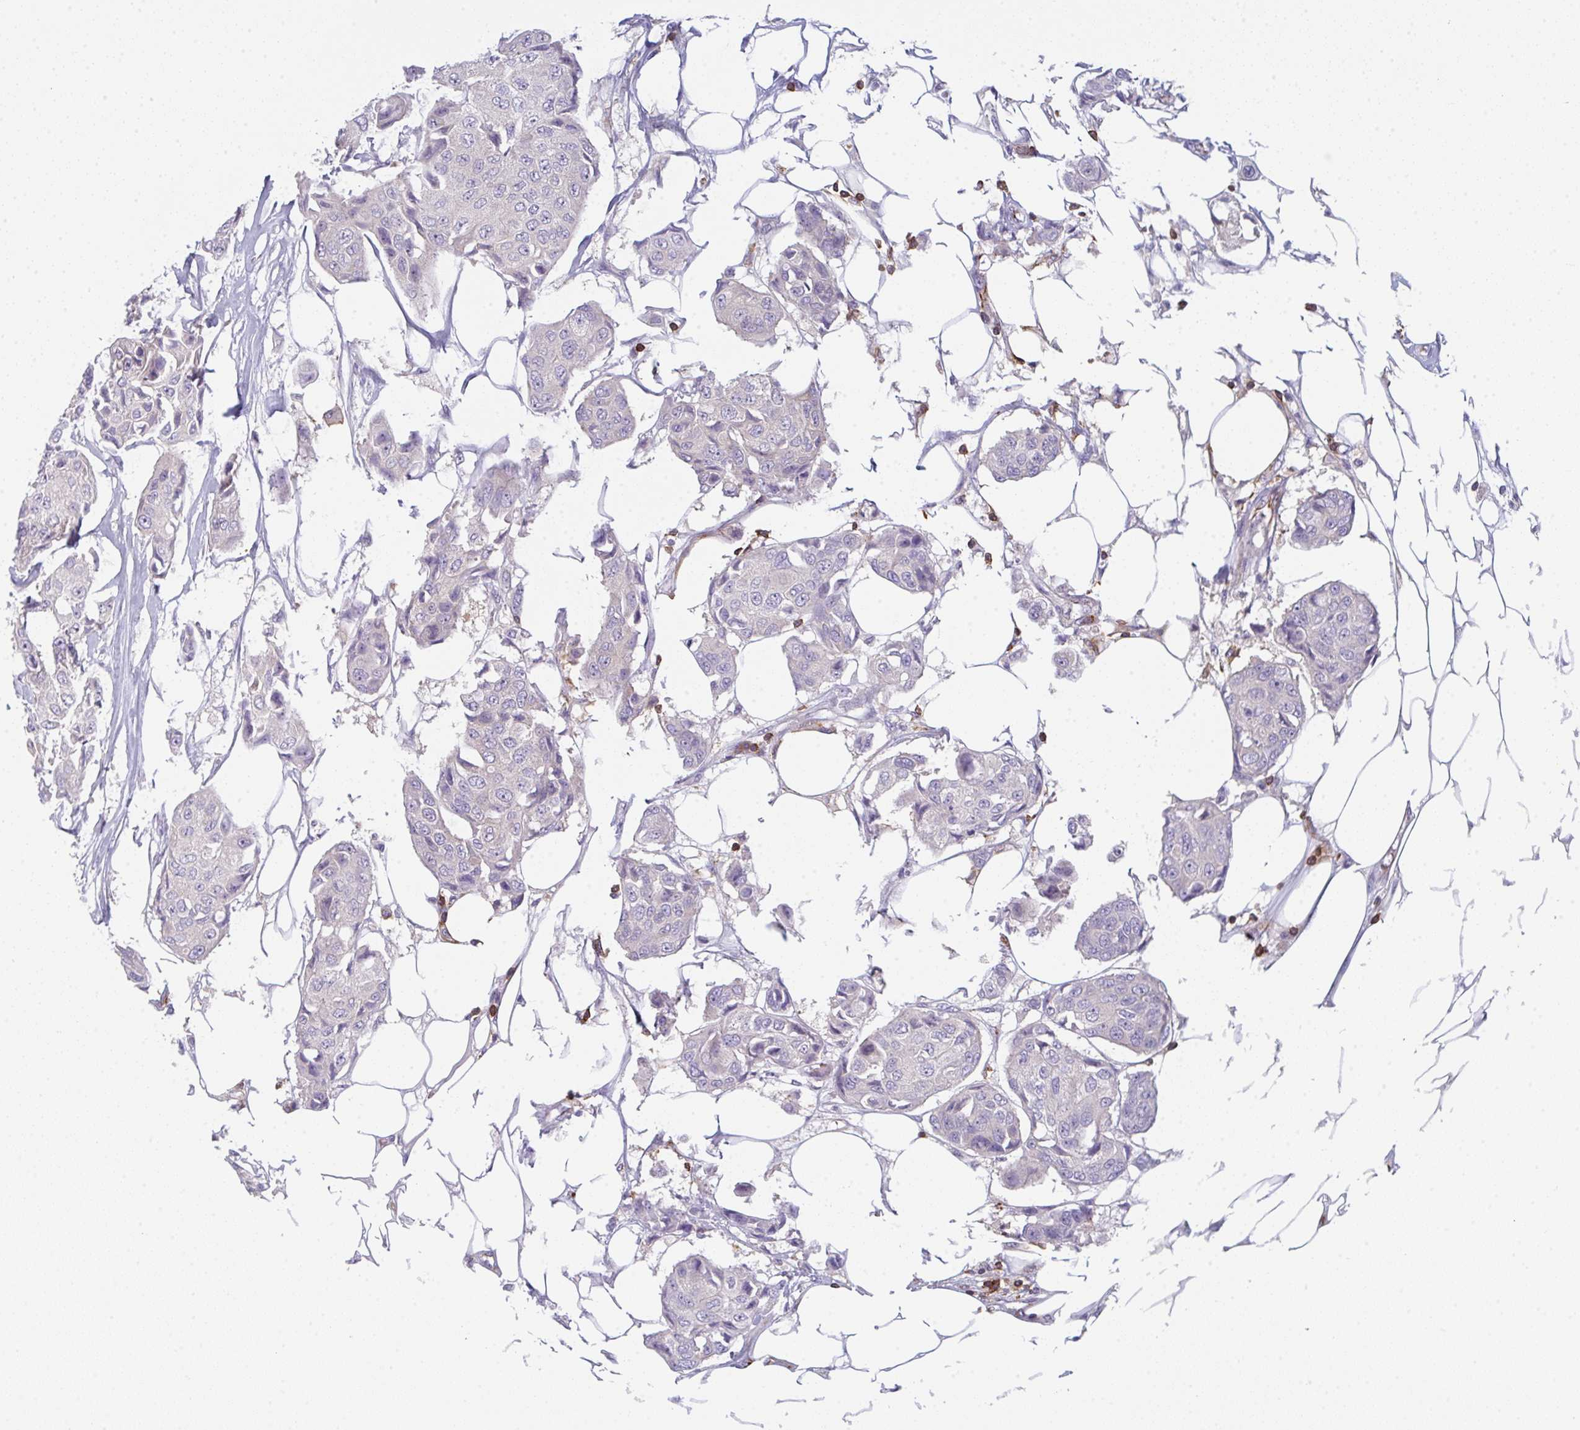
{"staining": {"intensity": "negative", "quantity": "none", "location": "none"}, "tissue": "breast cancer", "cell_type": "Tumor cells", "image_type": "cancer", "snomed": [{"axis": "morphology", "description": "Duct carcinoma"}, {"axis": "topography", "description": "Breast"}, {"axis": "topography", "description": "Lymph node"}], "caption": "This is an immunohistochemistry image of infiltrating ductal carcinoma (breast). There is no staining in tumor cells.", "gene": "CD80", "patient": {"sex": "female", "age": 80}}